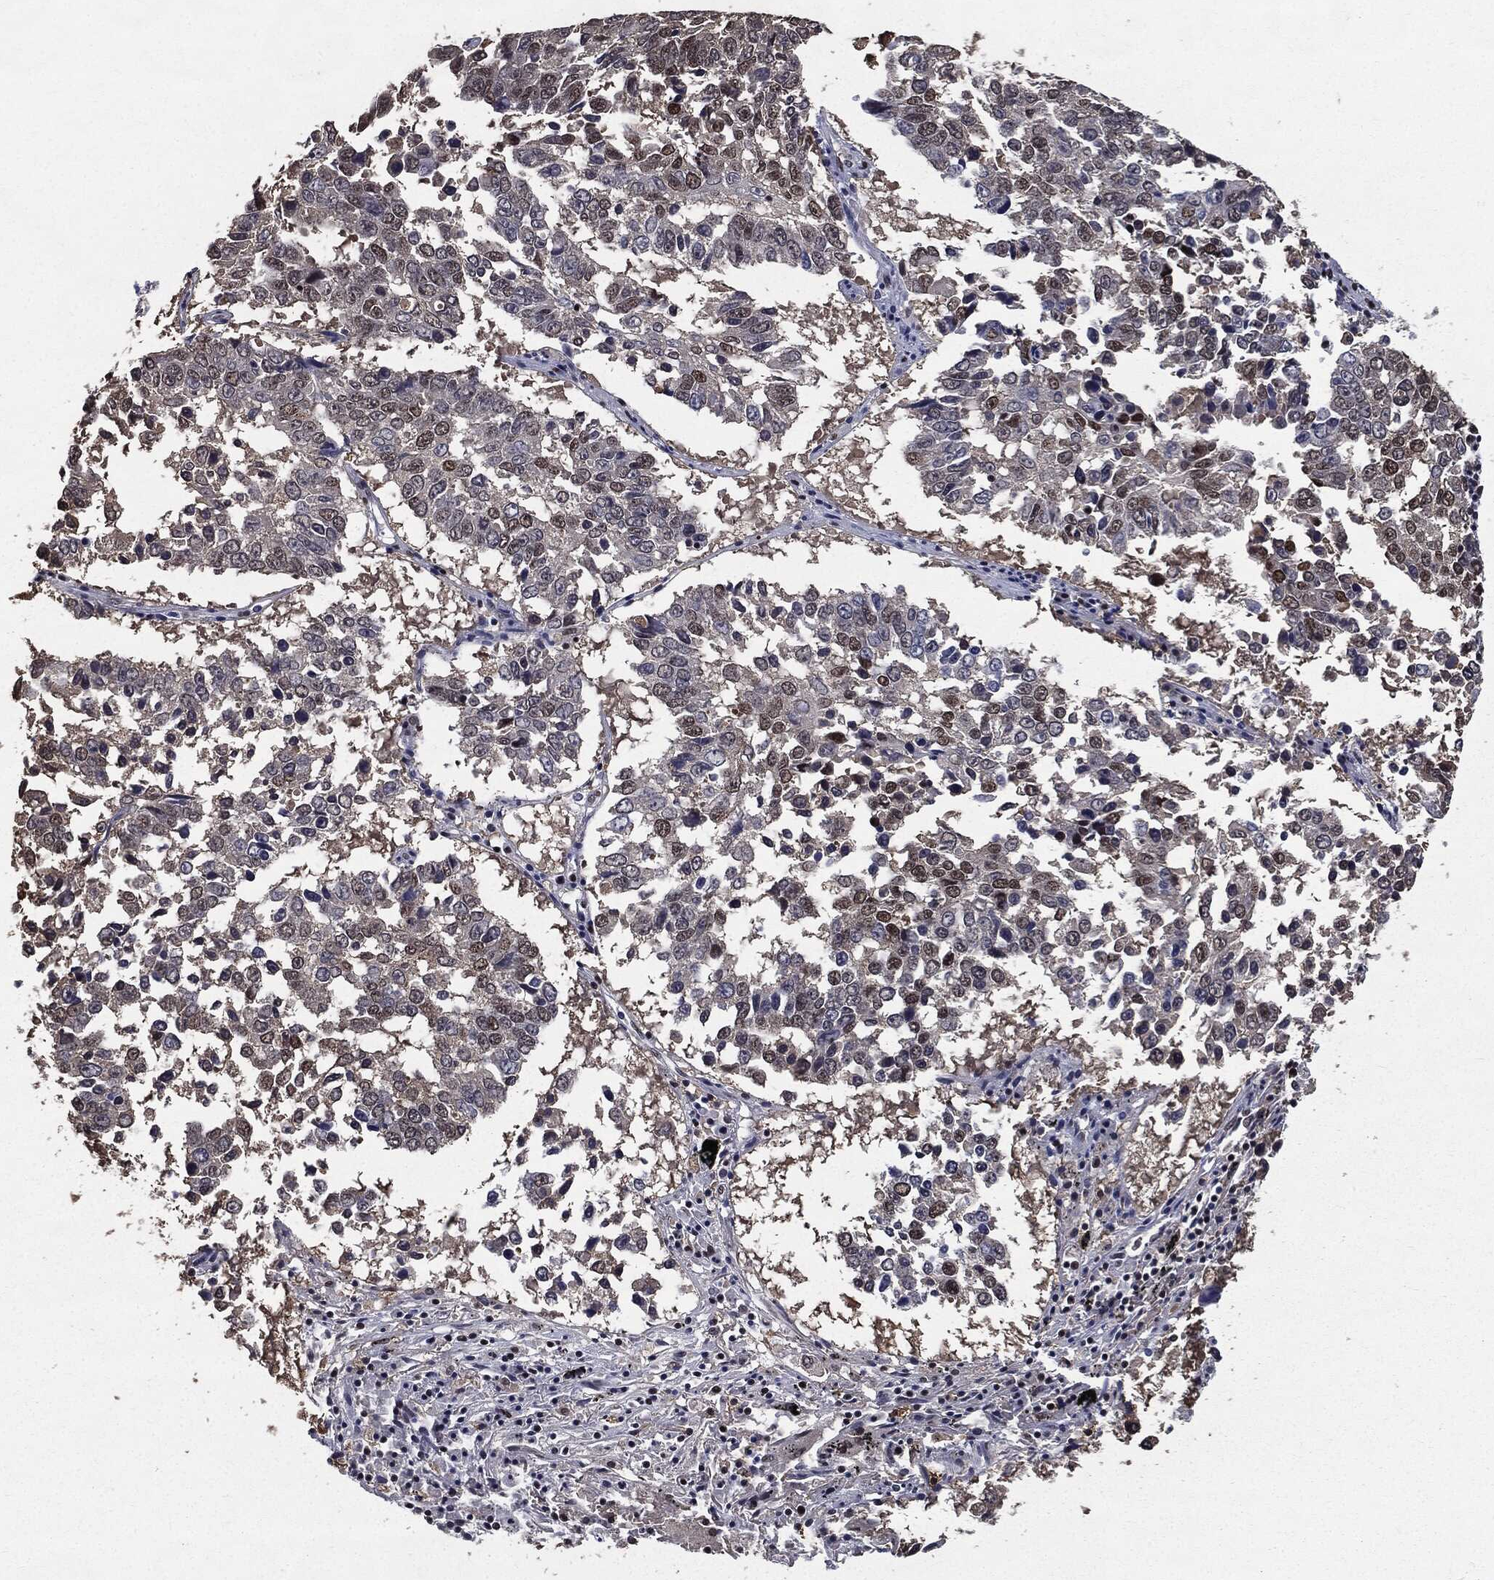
{"staining": {"intensity": "moderate", "quantity": "<25%", "location": "nuclear"}, "tissue": "lung cancer", "cell_type": "Tumor cells", "image_type": "cancer", "snomed": [{"axis": "morphology", "description": "Squamous cell carcinoma, NOS"}, {"axis": "topography", "description": "Lung"}], "caption": "Tumor cells exhibit moderate nuclear expression in approximately <25% of cells in lung squamous cell carcinoma.", "gene": "JUN", "patient": {"sex": "male", "age": 82}}